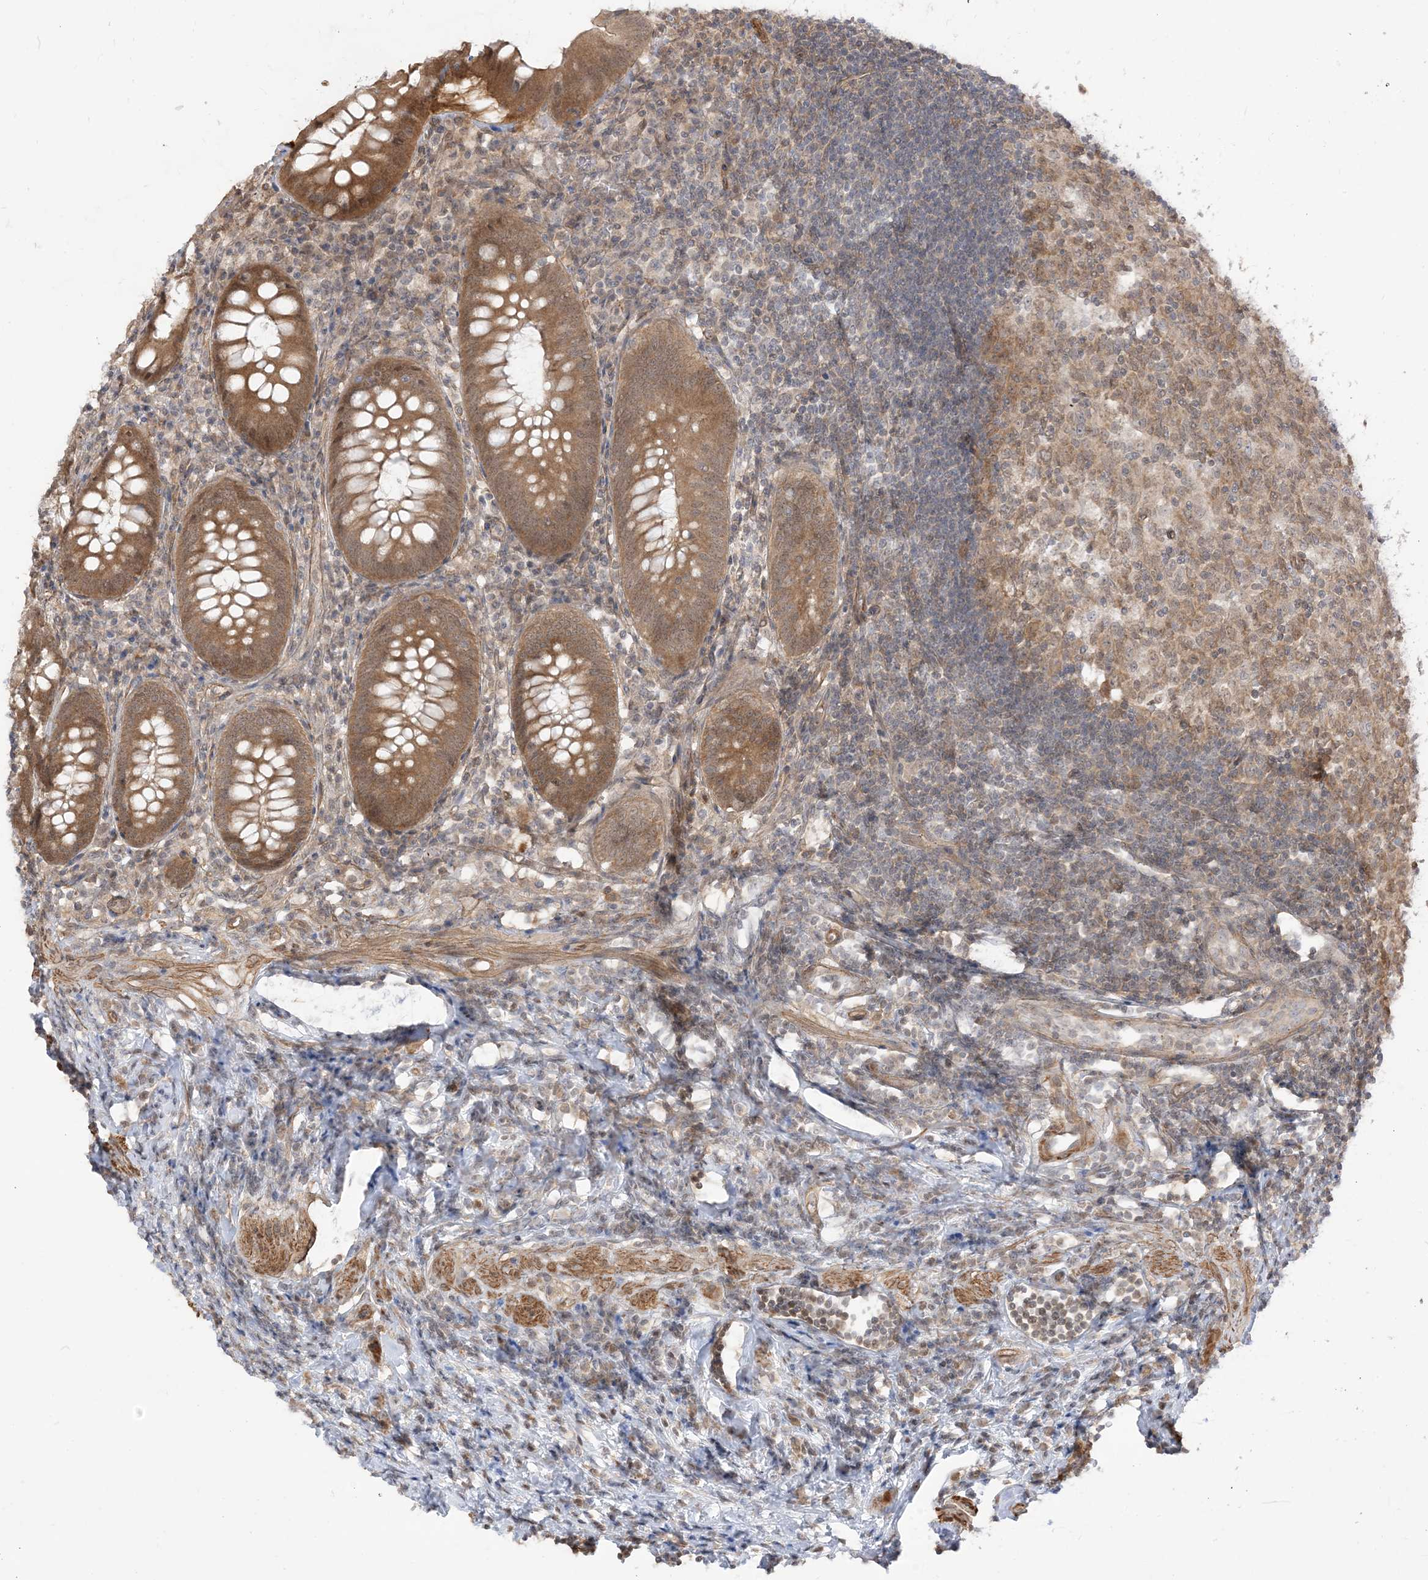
{"staining": {"intensity": "strong", "quantity": ">75%", "location": "cytoplasmic/membranous"}, "tissue": "appendix", "cell_type": "Glandular cells", "image_type": "normal", "snomed": [{"axis": "morphology", "description": "Normal tissue, NOS"}, {"axis": "topography", "description": "Appendix"}], "caption": "Protein expression analysis of normal human appendix reveals strong cytoplasmic/membranous staining in about >75% of glandular cells. Using DAB (3,3'-diaminobenzidine) (brown) and hematoxylin (blue) stains, captured at high magnification using brightfield microscopy.", "gene": "TBCC", "patient": {"sex": "female", "age": 54}}